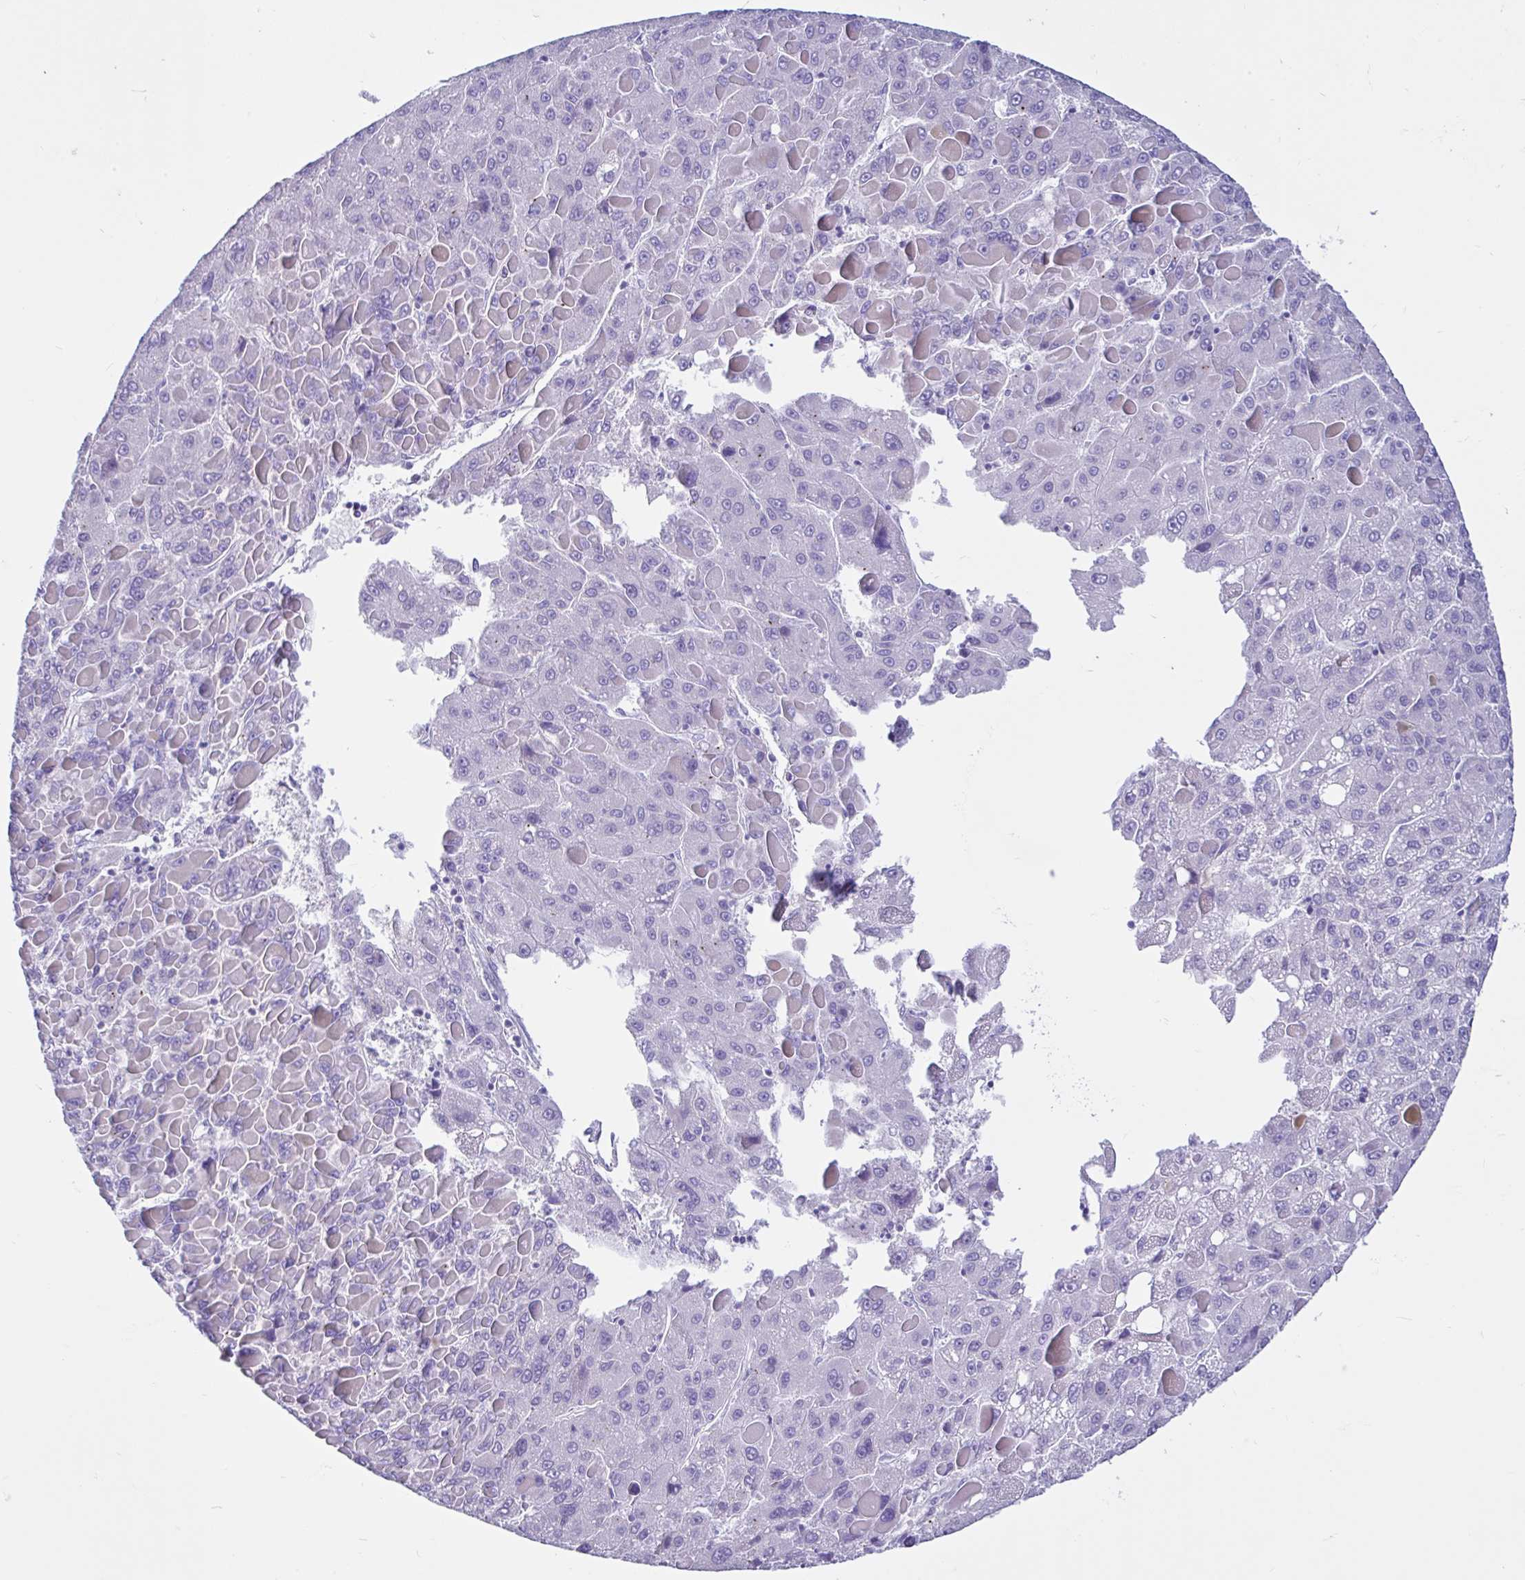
{"staining": {"intensity": "negative", "quantity": "none", "location": "none"}, "tissue": "liver cancer", "cell_type": "Tumor cells", "image_type": "cancer", "snomed": [{"axis": "morphology", "description": "Carcinoma, Hepatocellular, NOS"}, {"axis": "topography", "description": "Liver"}], "caption": "Tumor cells are negative for brown protein staining in liver hepatocellular carcinoma.", "gene": "CYP19A1", "patient": {"sex": "female", "age": 82}}